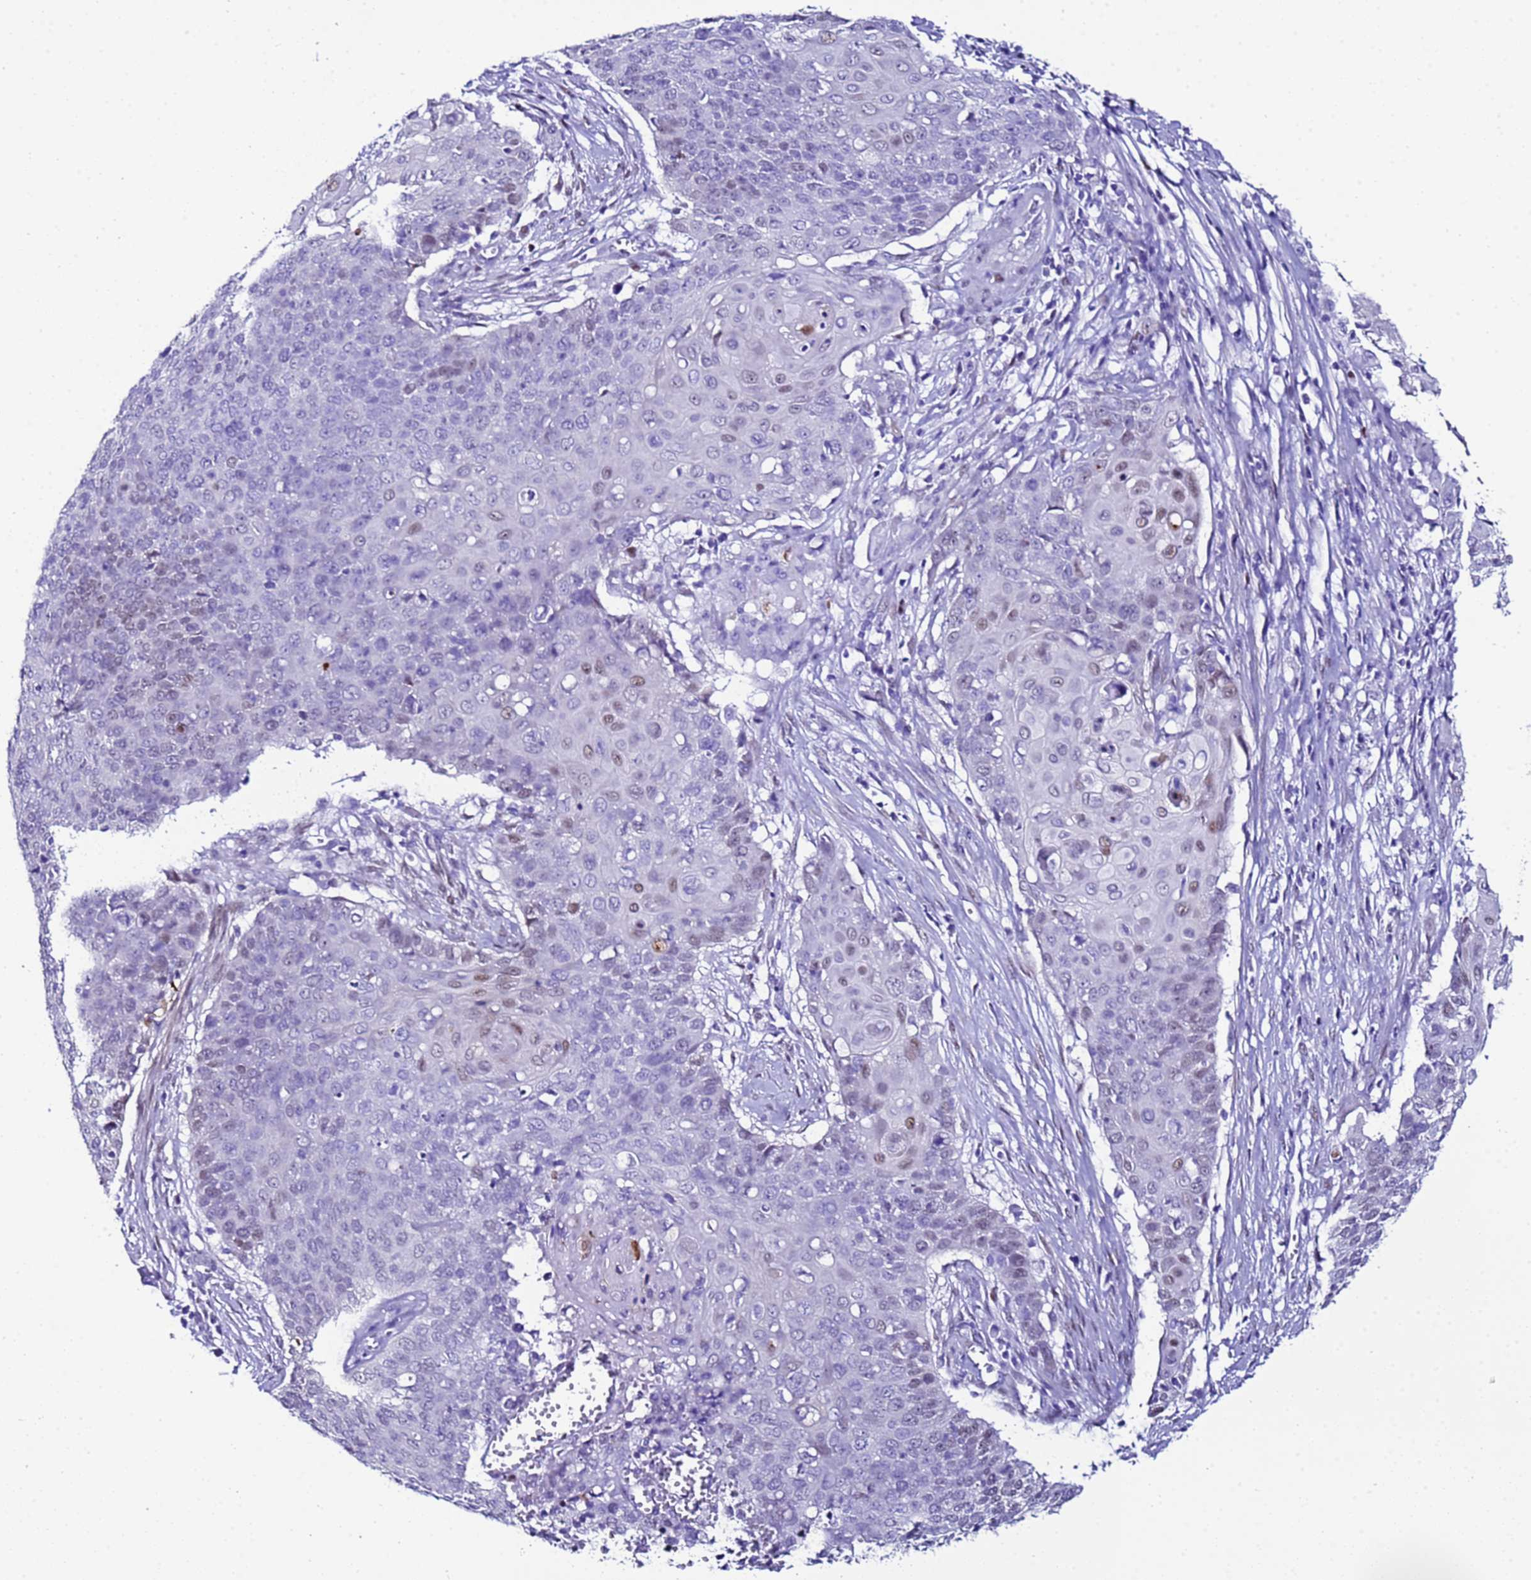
{"staining": {"intensity": "weak", "quantity": "<25%", "location": "nuclear"}, "tissue": "cervical cancer", "cell_type": "Tumor cells", "image_type": "cancer", "snomed": [{"axis": "morphology", "description": "Squamous cell carcinoma, NOS"}, {"axis": "topography", "description": "Cervix"}], "caption": "IHC histopathology image of neoplastic tissue: human squamous cell carcinoma (cervical) stained with DAB (3,3'-diaminobenzidine) demonstrates no significant protein staining in tumor cells.", "gene": "BCL7A", "patient": {"sex": "female", "age": 39}}